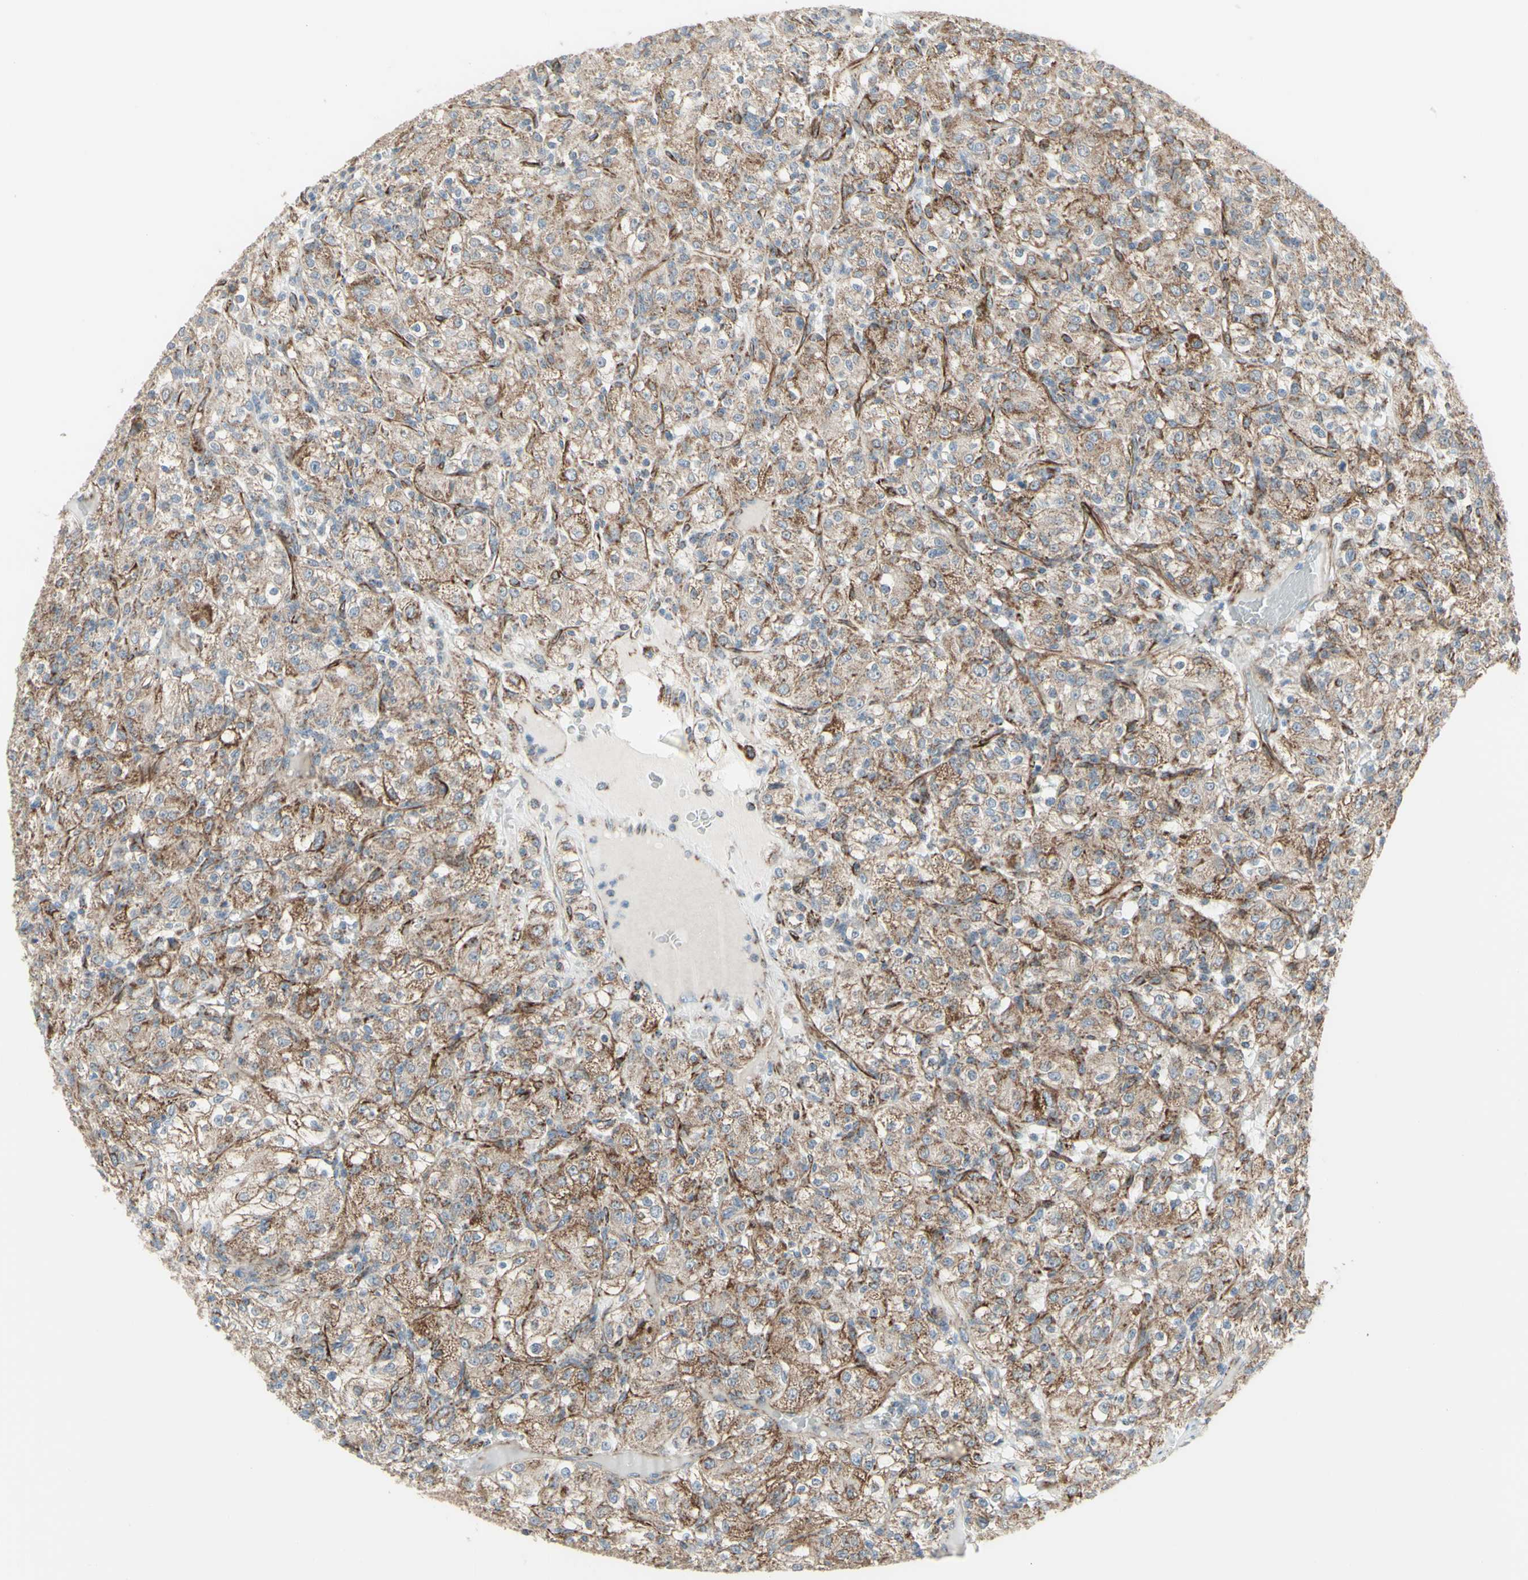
{"staining": {"intensity": "moderate", "quantity": ">75%", "location": "cytoplasmic/membranous"}, "tissue": "renal cancer", "cell_type": "Tumor cells", "image_type": "cancer", "snomed": [{"axis": "morphology", "description": "Normal tissue, NOS"}, {"axis": "morphology", "description": "Adenocarcinoma, NOS"}, {"axis": "topography", "description": "Kidney"}], "caption": "Renal cancer (adenocarcinoma) tissue exhibits moderate cytoplasmic/membranous staining in about >75% of tumor cells, visualized by immunohistochemistry.", "gene": "FAM171B", "patient": {"sex": "female", "age": 72}}